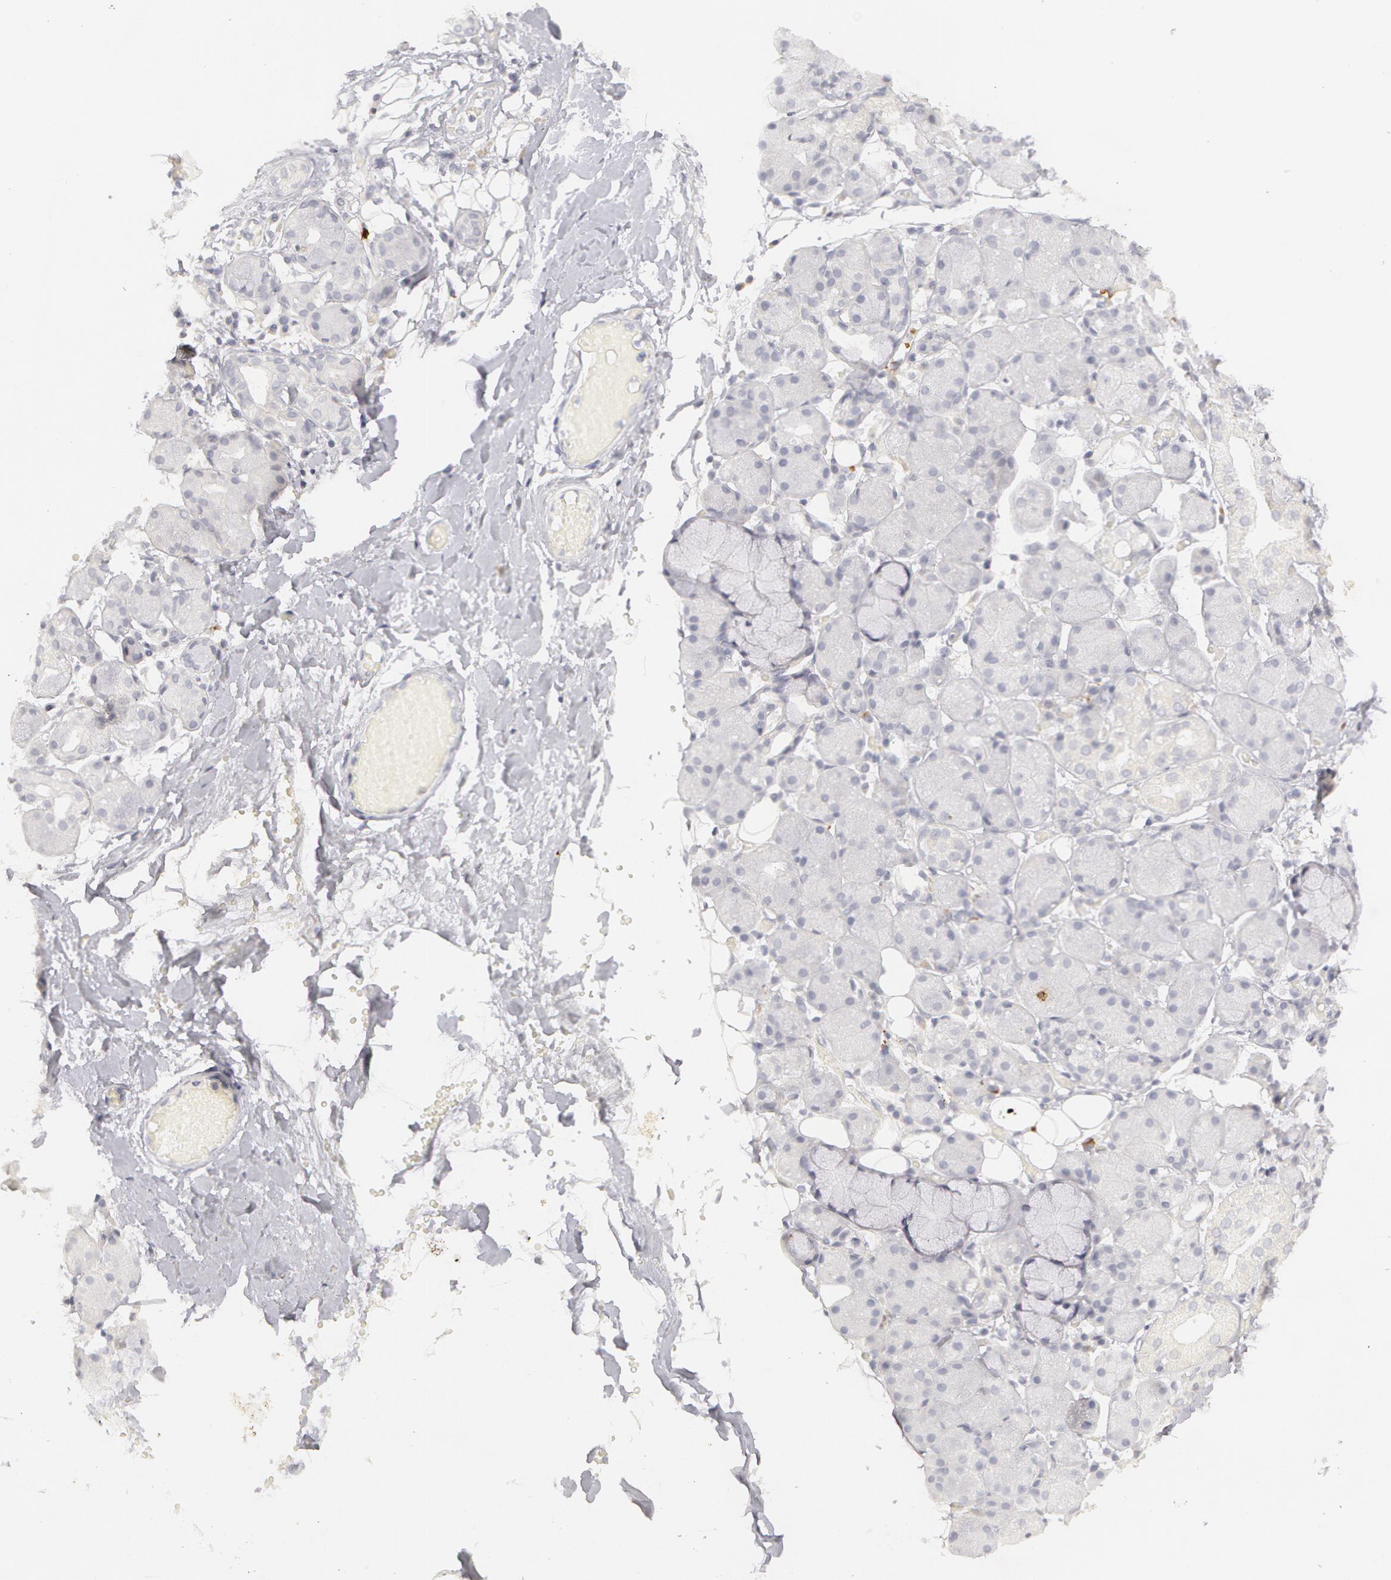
{"staining": {"intensity": "negative", "quantity": "none", "location": "none"}, "tissue": "salivary gland", "cell_type": "Glandular cells", "image_type": "normal", "snomed": [{"axis": "morphology", "description": "Normal tissue, NOS"}, {"axis": "topography", "description": "Salivary gland"}, {"axis": "topography", "description": "Peripheral nerve tissue"}], "caption": "Immunohistochemistry of unremarkable human salivary gland reveals no positivity in glandular cells. The staining was performed using DAB to visualize the protein expression in brown, while the nuclei were stained in blue with hematoxylin (Magnification: 20x).", "gene": "ABCB1", "patient": {"sex": "male", "age": 62}}